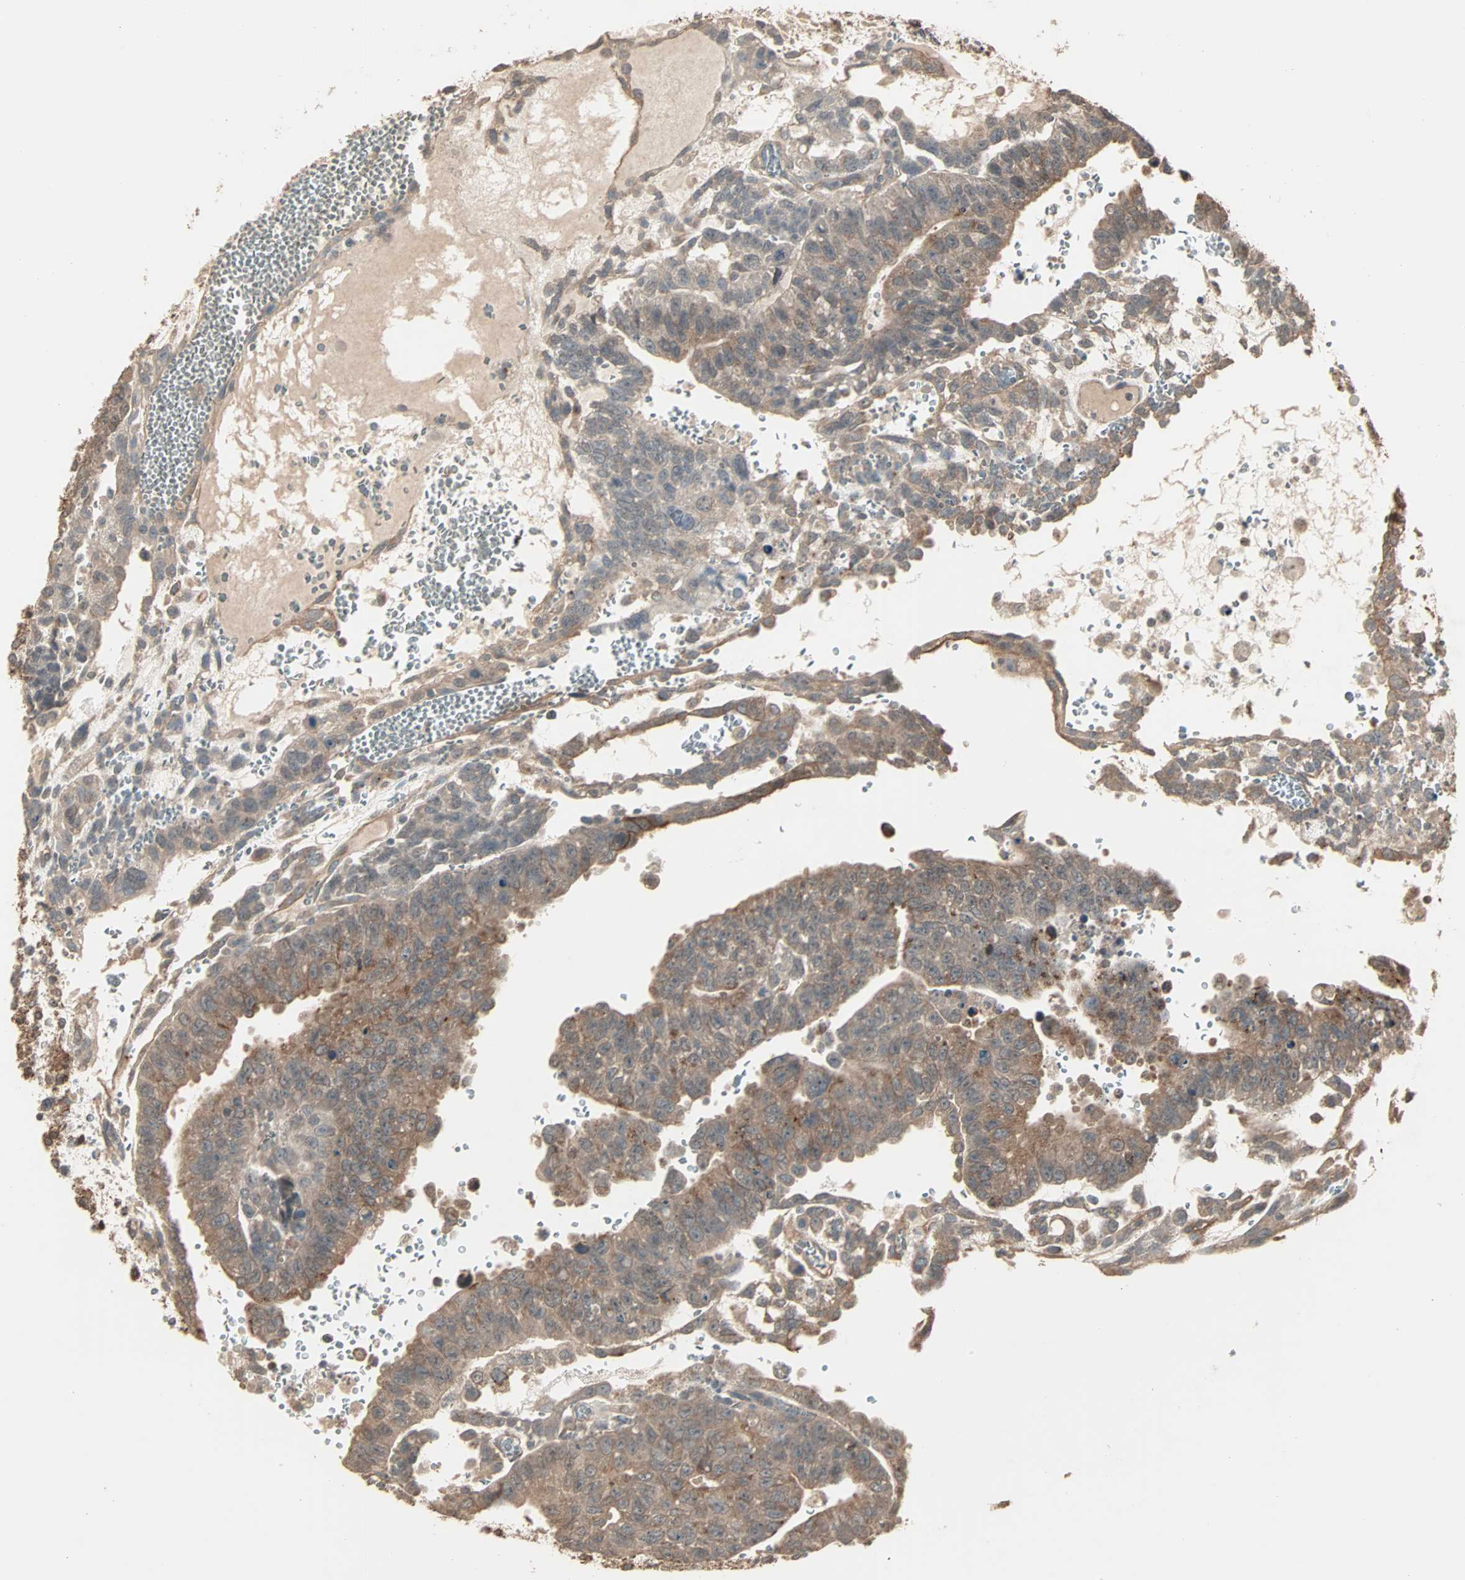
{"staining": {"intensity": "moderate", "quantity": ">75%", "location": "cytoplasmic/membranous"}, "tissue": "testis cancer", "cell_type": "Tumor cells", "image_type": "cancer", "snomed": [{"axis": "morphology", "description": "Seminoma, NOS"}, {"axis": "morphology", "description": "Carcinoma, Embryonal, NOS"}, {"axis": "topography", "description": "Testis"}], "caption": "A brown stain labels moderate cytoplasmic/membranous staining of a protein in testis cancer (seminoma) tumor cells.", "gene": "GALNT3", "patient": {"sex": "male", "age": 52}}